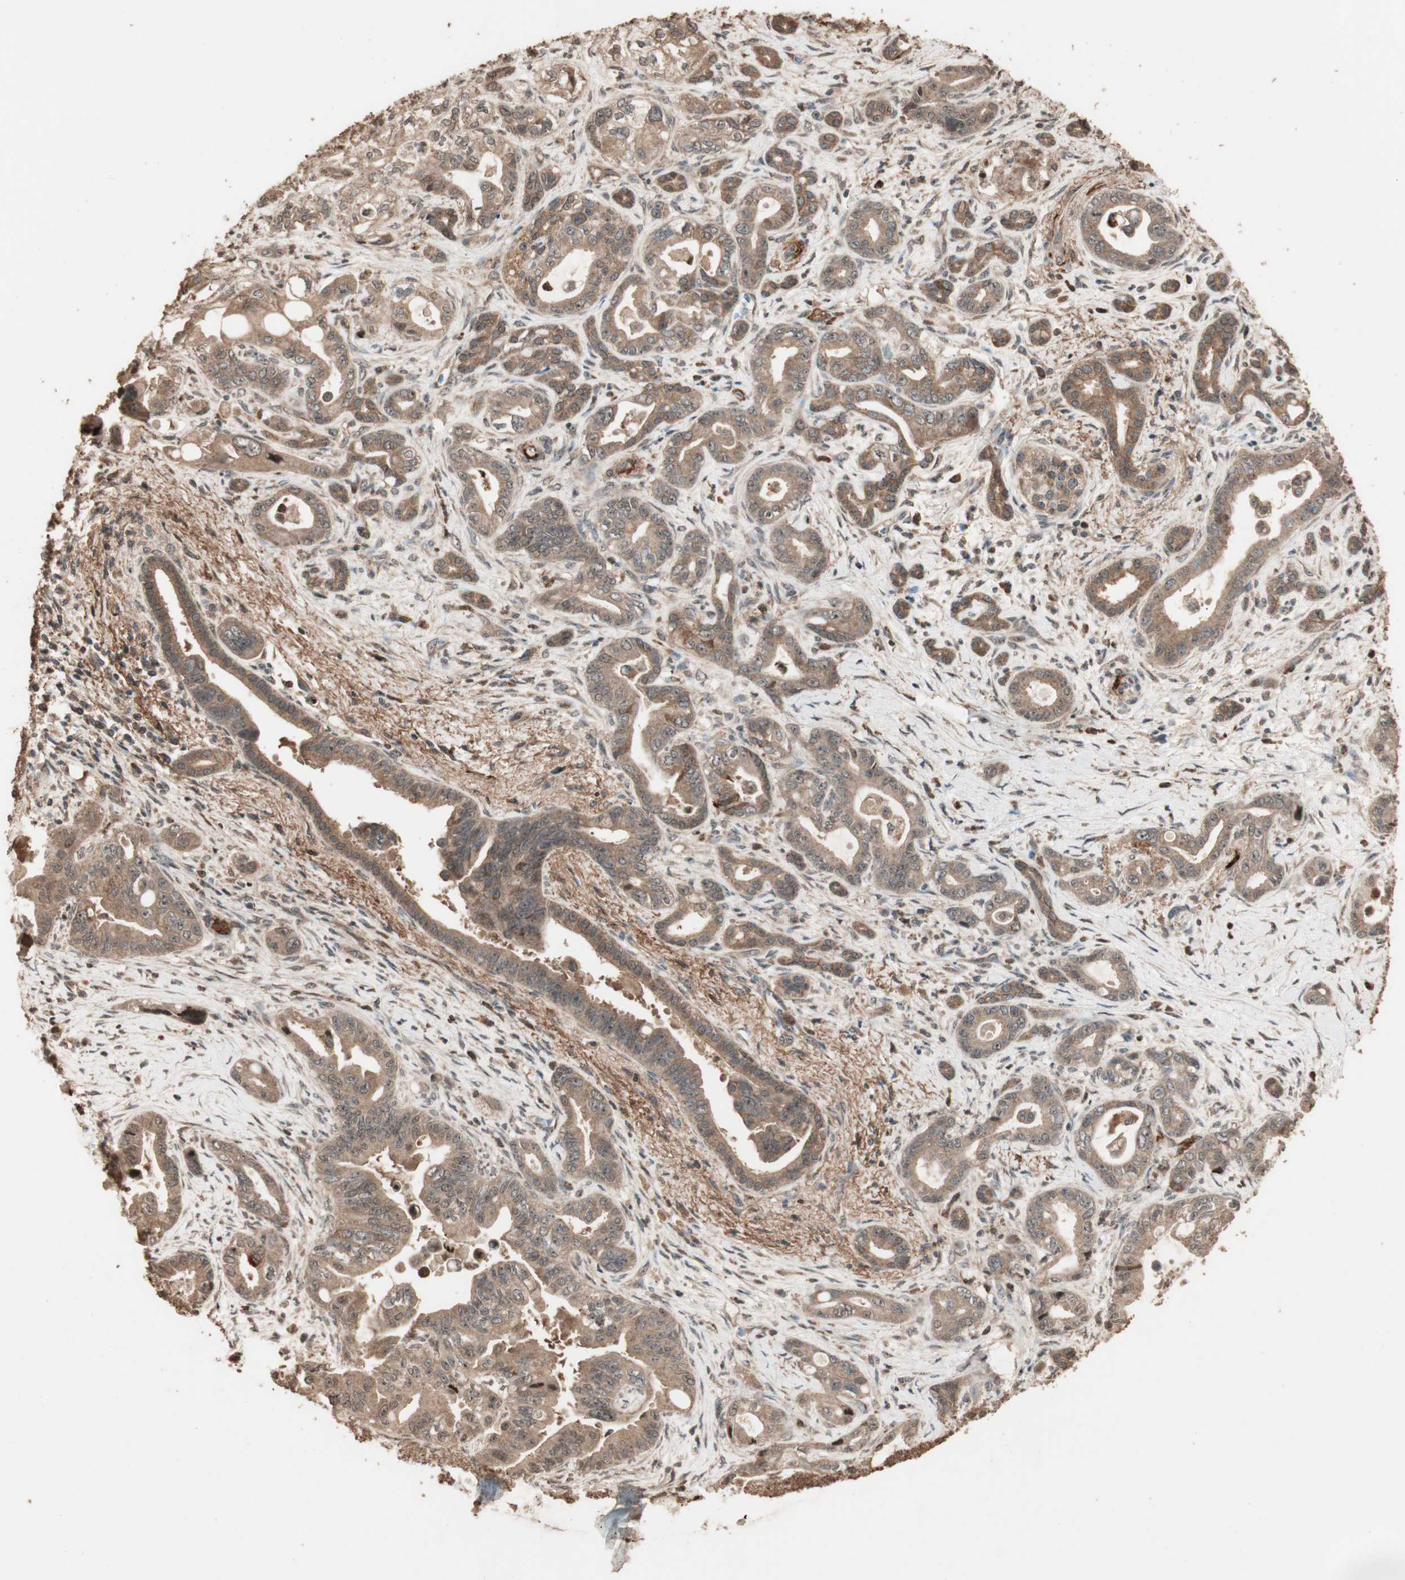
{"staining": {"intensity": "moderate", "quantity": ">75%", "location": "cytoplasmic/membranous"}, "tissue": "pancreatic cancer", "cell_type": "Tumor cells", "image_type": "cancer", "snomed": [{"axis": "morphology", "description": "Adenocarcinoma, NOS"}, {"axis": "topography", "description": "Pancreas"}], "caption": "High-power microscopy captured an immunohistochemistry (IHC) image of adenocarcinoma (pancreatic), revealing moderate cytoplasmic/membranous expression in approximately >75% of tumor cells.", "gene": "USP20", "patient": {"sex": "male", "age": 70}}